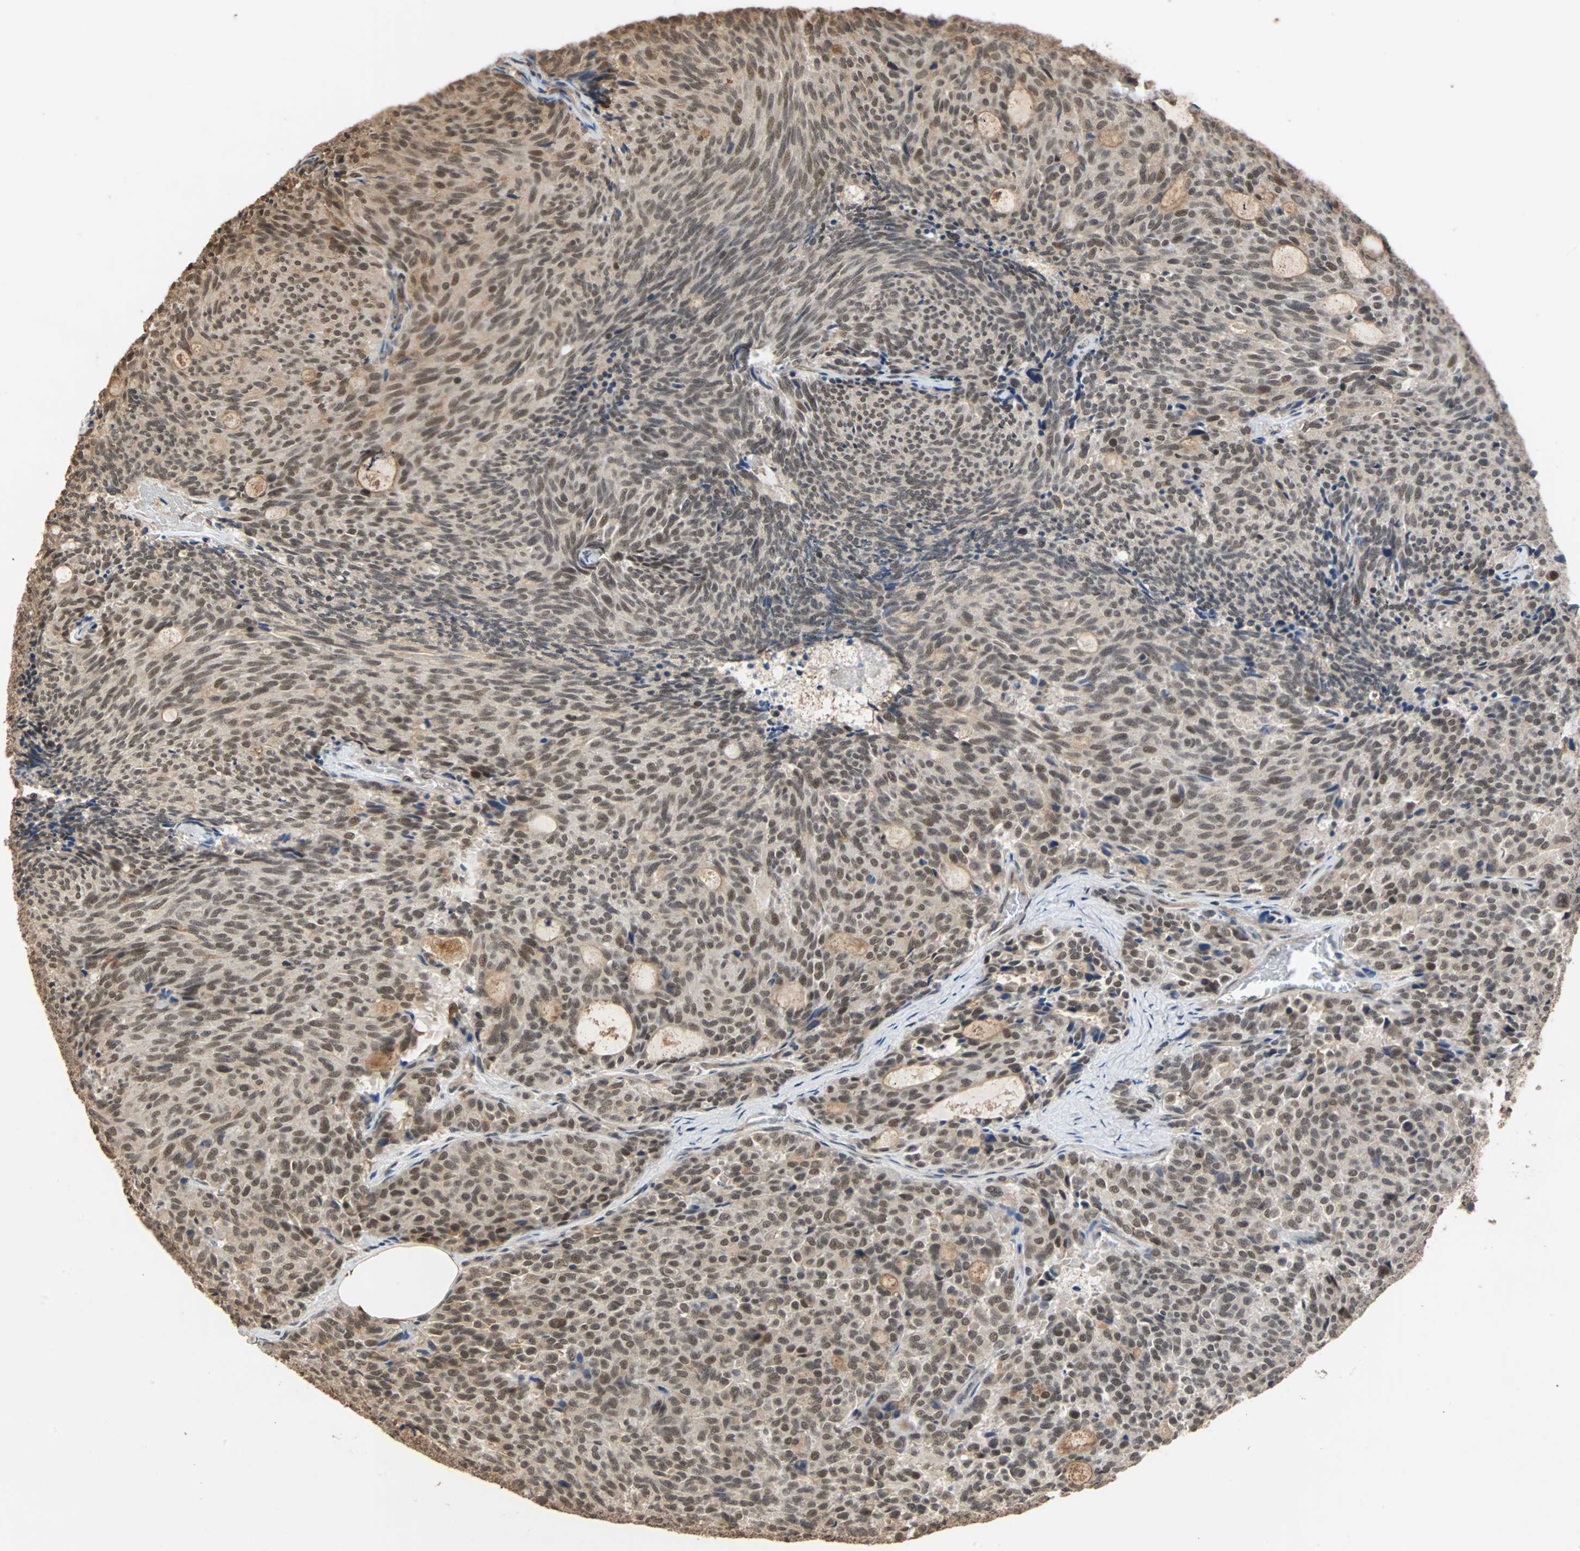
{"staining": {"intensity": "moderate", "quantity": ">75%", "location": "nuclear"}, "tissue": "carcinoid", "cell_type": "Tumor cells", "image_type": "cancer", "snomed": [{"axis": "morphology", "description": "Carcinoid, malignant, NOS"}, {"axis": "topography", "description": "Pancreas"}], "caption": "IHC of malignant carcinoid exhibits medium levels of moderate nuclear positivity in about >75% of tumor cells.", "gene": "CDC5L", "patient": {"sex": "female", "age": 54}}